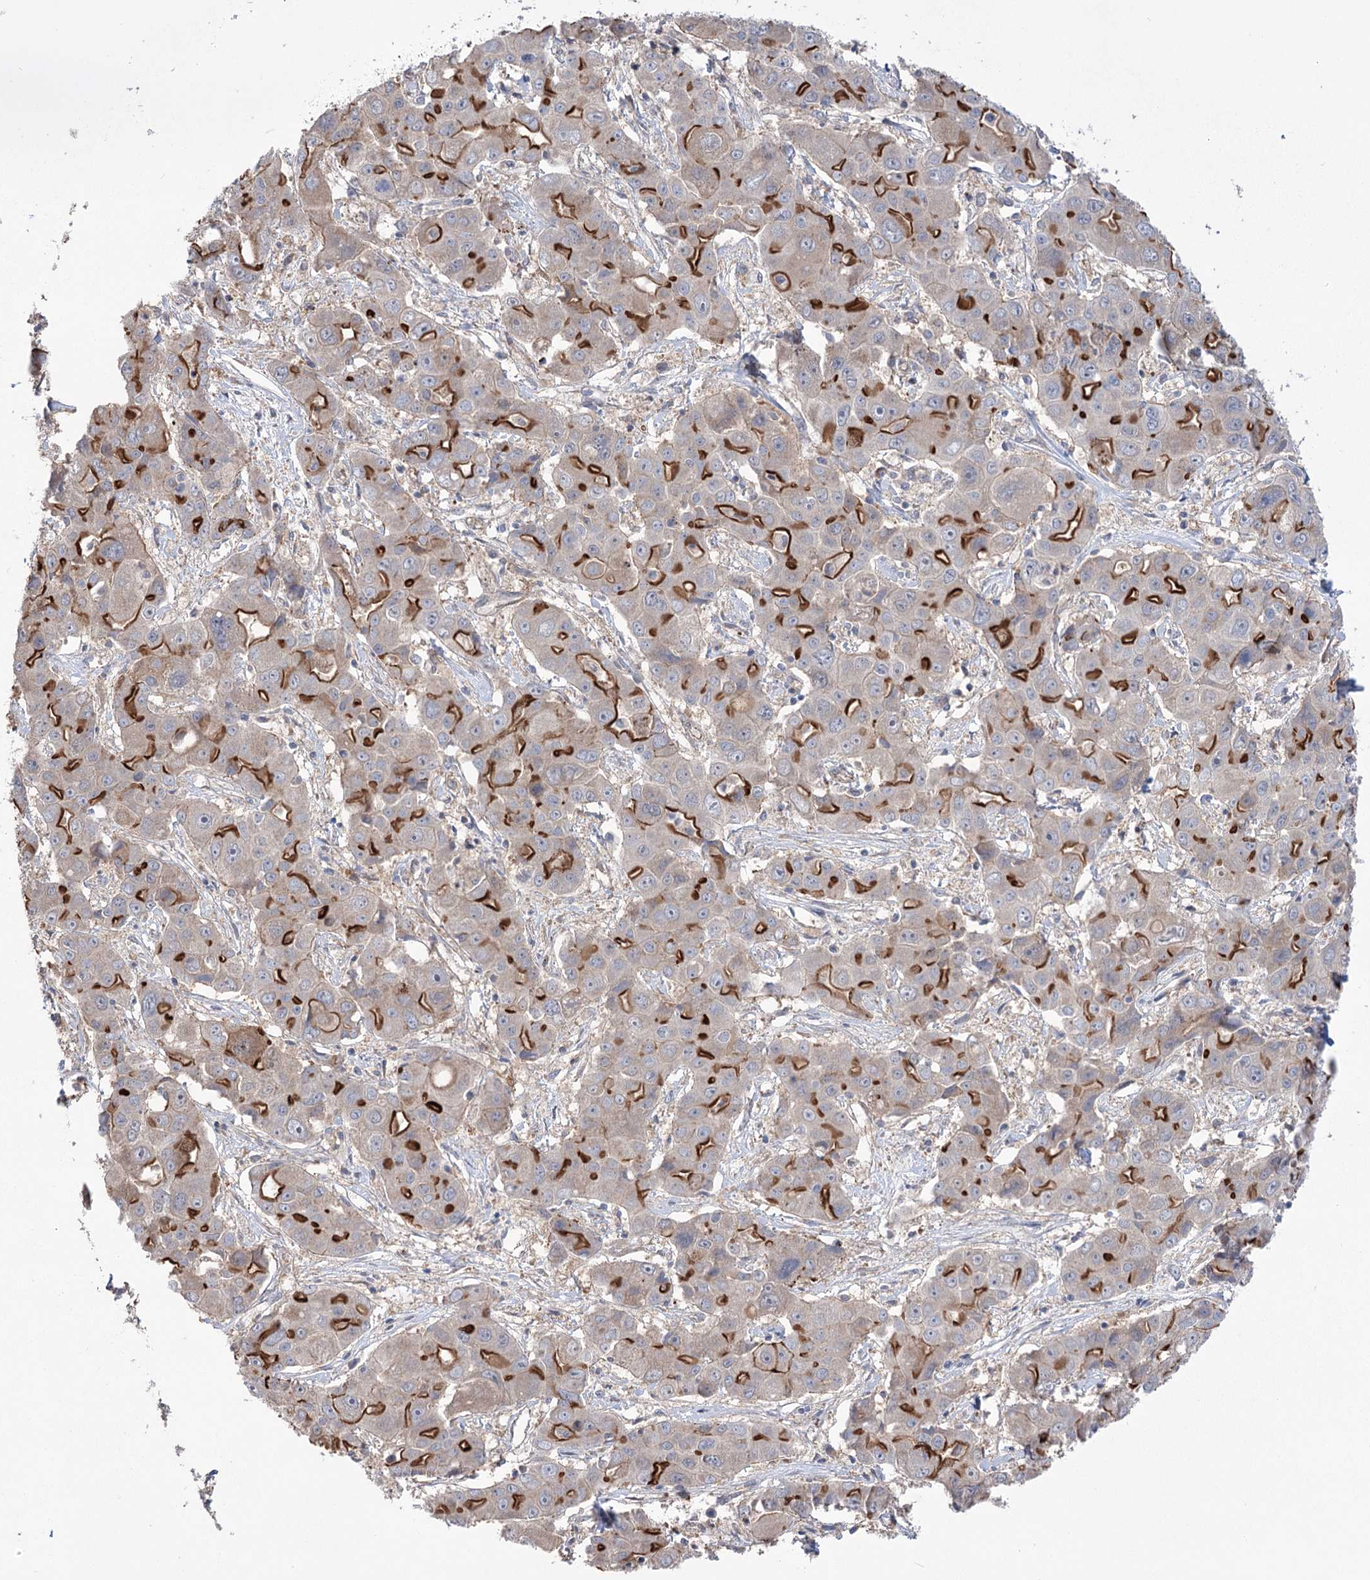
{"staining": {"intensity": "strong", "quantity": "25%-75%", "location": "cytoplasmic/membranous"}, "tissue": "liver cancer", "cell_type": "Tumor cells", "image_type": "cancer", "snomed": [{"axis": "morphology", "description": "Cholangiocarcinoma"}, {"axis": "topography", "description": "Liver"}], "caption": "Protein staining exhibits strong cytoplasmic/membranous staining in approximately 25%-75% of tumor cells in liver cancer.", "gene": "TRIM71", "patient": {"sex": "male", "age": 67}}